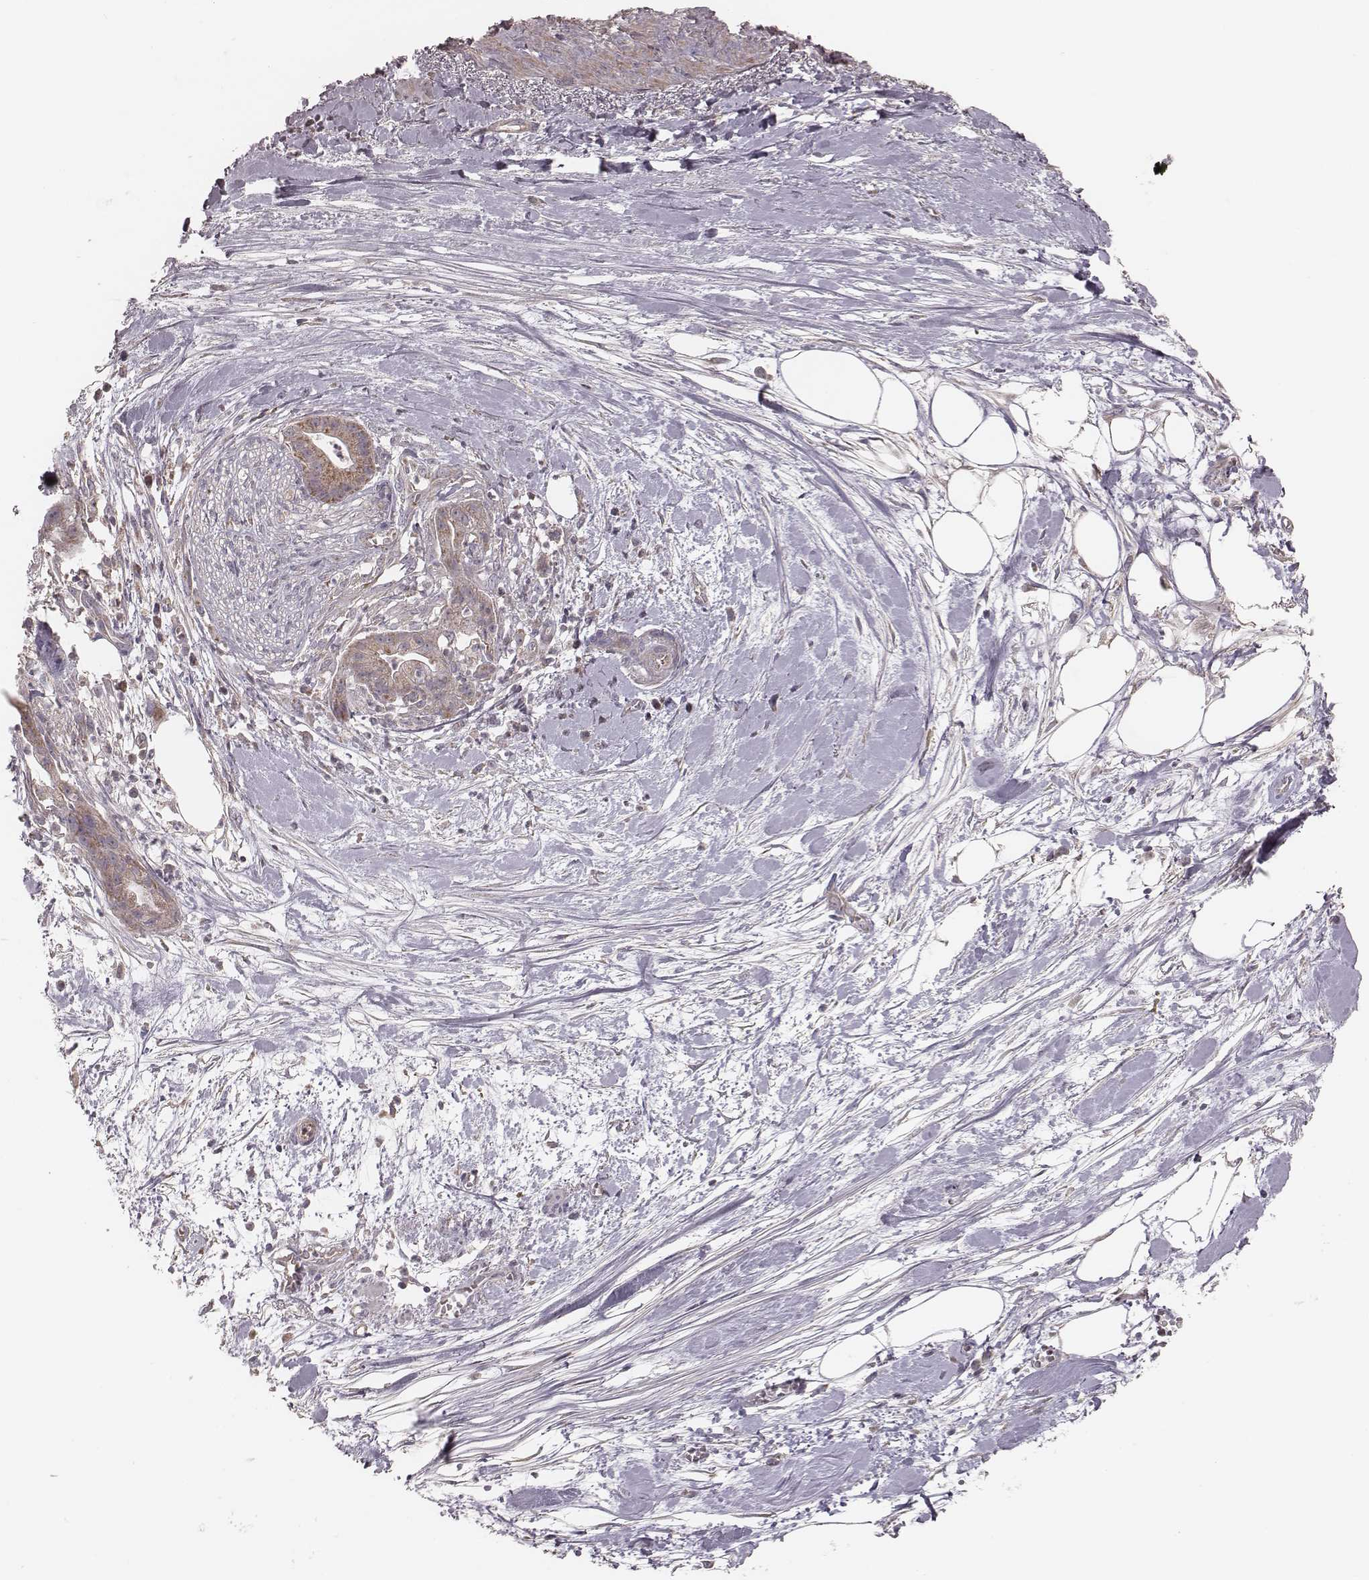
{"staining": {"intensity": "moderate", "quantity": ">75%", "location": "cytoplasmic/membranous"}, "tissue": "pancreatic cancer", "cell_type": "Tumor cells", "image_type": "cancer", "snomed": [{"axis": "morphology", "description": "Normal tissue, NOS"}, {"axis": "morphology", "description": "Adenocarcinoma, NOS"}, {"axis": "topography", "description": "Lymph node"}, {"axis": "topography", "description": "Pancreas"}], "caption": "This image demonstrates immunohistochemistry staining of human pancreatic cancer (adenocarcinoma), with medium moderate cytoplasmic/membranous expression in approximately >75% of tumor cells.", "gene": "MRPS27", "patient": {"sex": "female", "age": 58}}